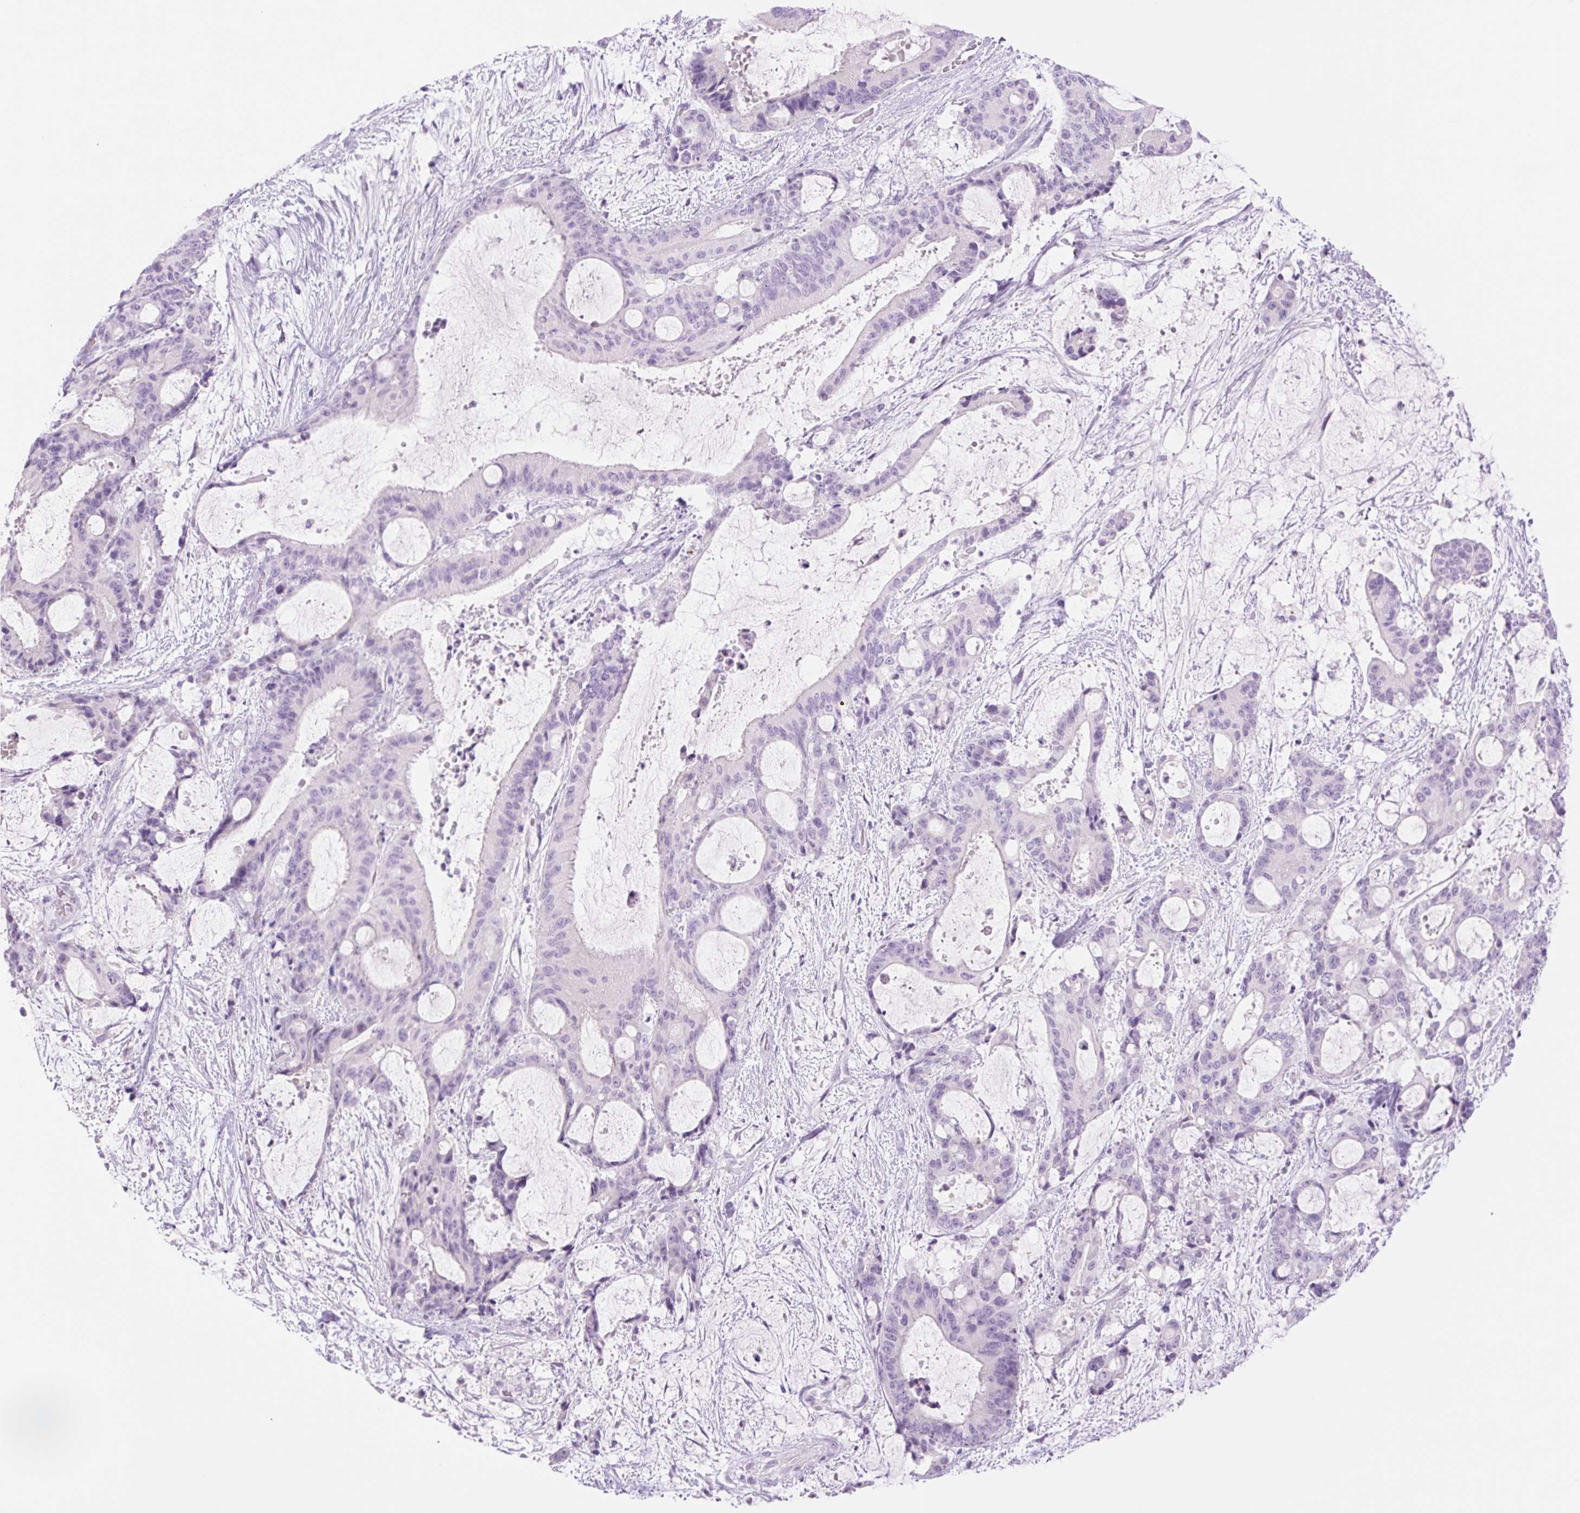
{"staining": {"intensity": "negative", "quantity": "none", "location": "none"}, "tissue": "liver cancer", "cell_type": "Tumor cells", "image_type": "cancer", "snomed": [{"axis": "morphology", "description": "Normal tissue, NOS"}, {"axis": "morphology", "description": "Cholangiocarcinoma"}, {"axis": "topography", "description": "Liver"}, {"axis": "topography", "description": "Peripheral nerve tissue"}], "caption": "Histopathology image shows no protein expression in tumor cells of cholangiocarcinoma (liver) tissue. (DAB IHC with hematoxylin counter stain).", "gene": "TBX15", "patient": {"sex": "female", "age": 73}}